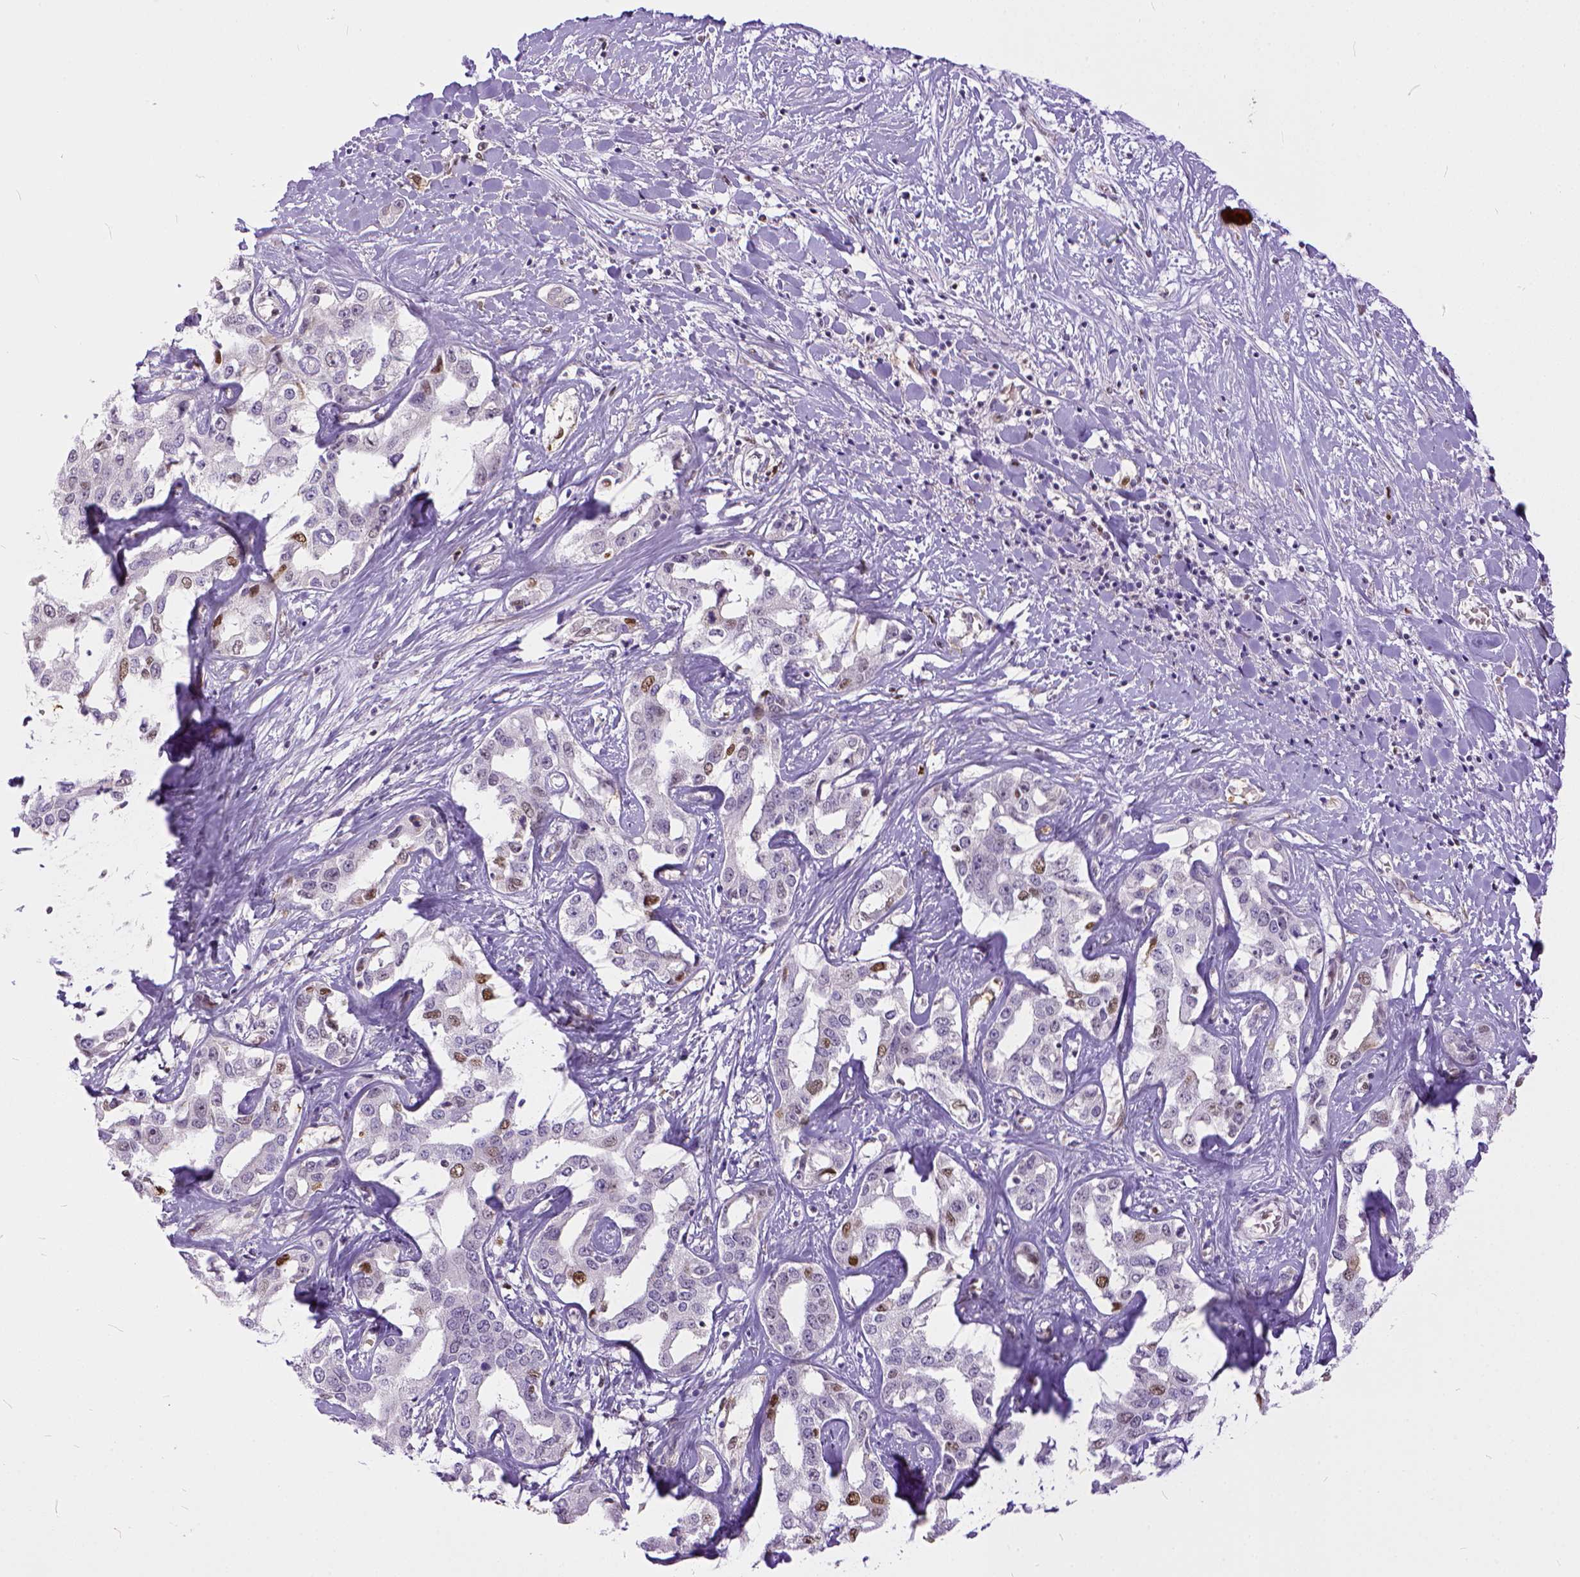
{"staining": {"intensity": "moderate", "quantity": "<25%", "location": "nuclear"}, "tissue": "liver cancer", "cell_type": "Tumor cells", "image_type": "cancer", "snomed": [{"axis": "morphology", "description": "Cholangiocarcinoma"}, {"axis": "topography", "description": "Liver"}], "caption": "The immunohistochemical stain highlights moderate nuclear staining in tumor cells of liver cancer tissue.", "gene": "ERCC1", "patient": {"sex": "male", "age": 59}}